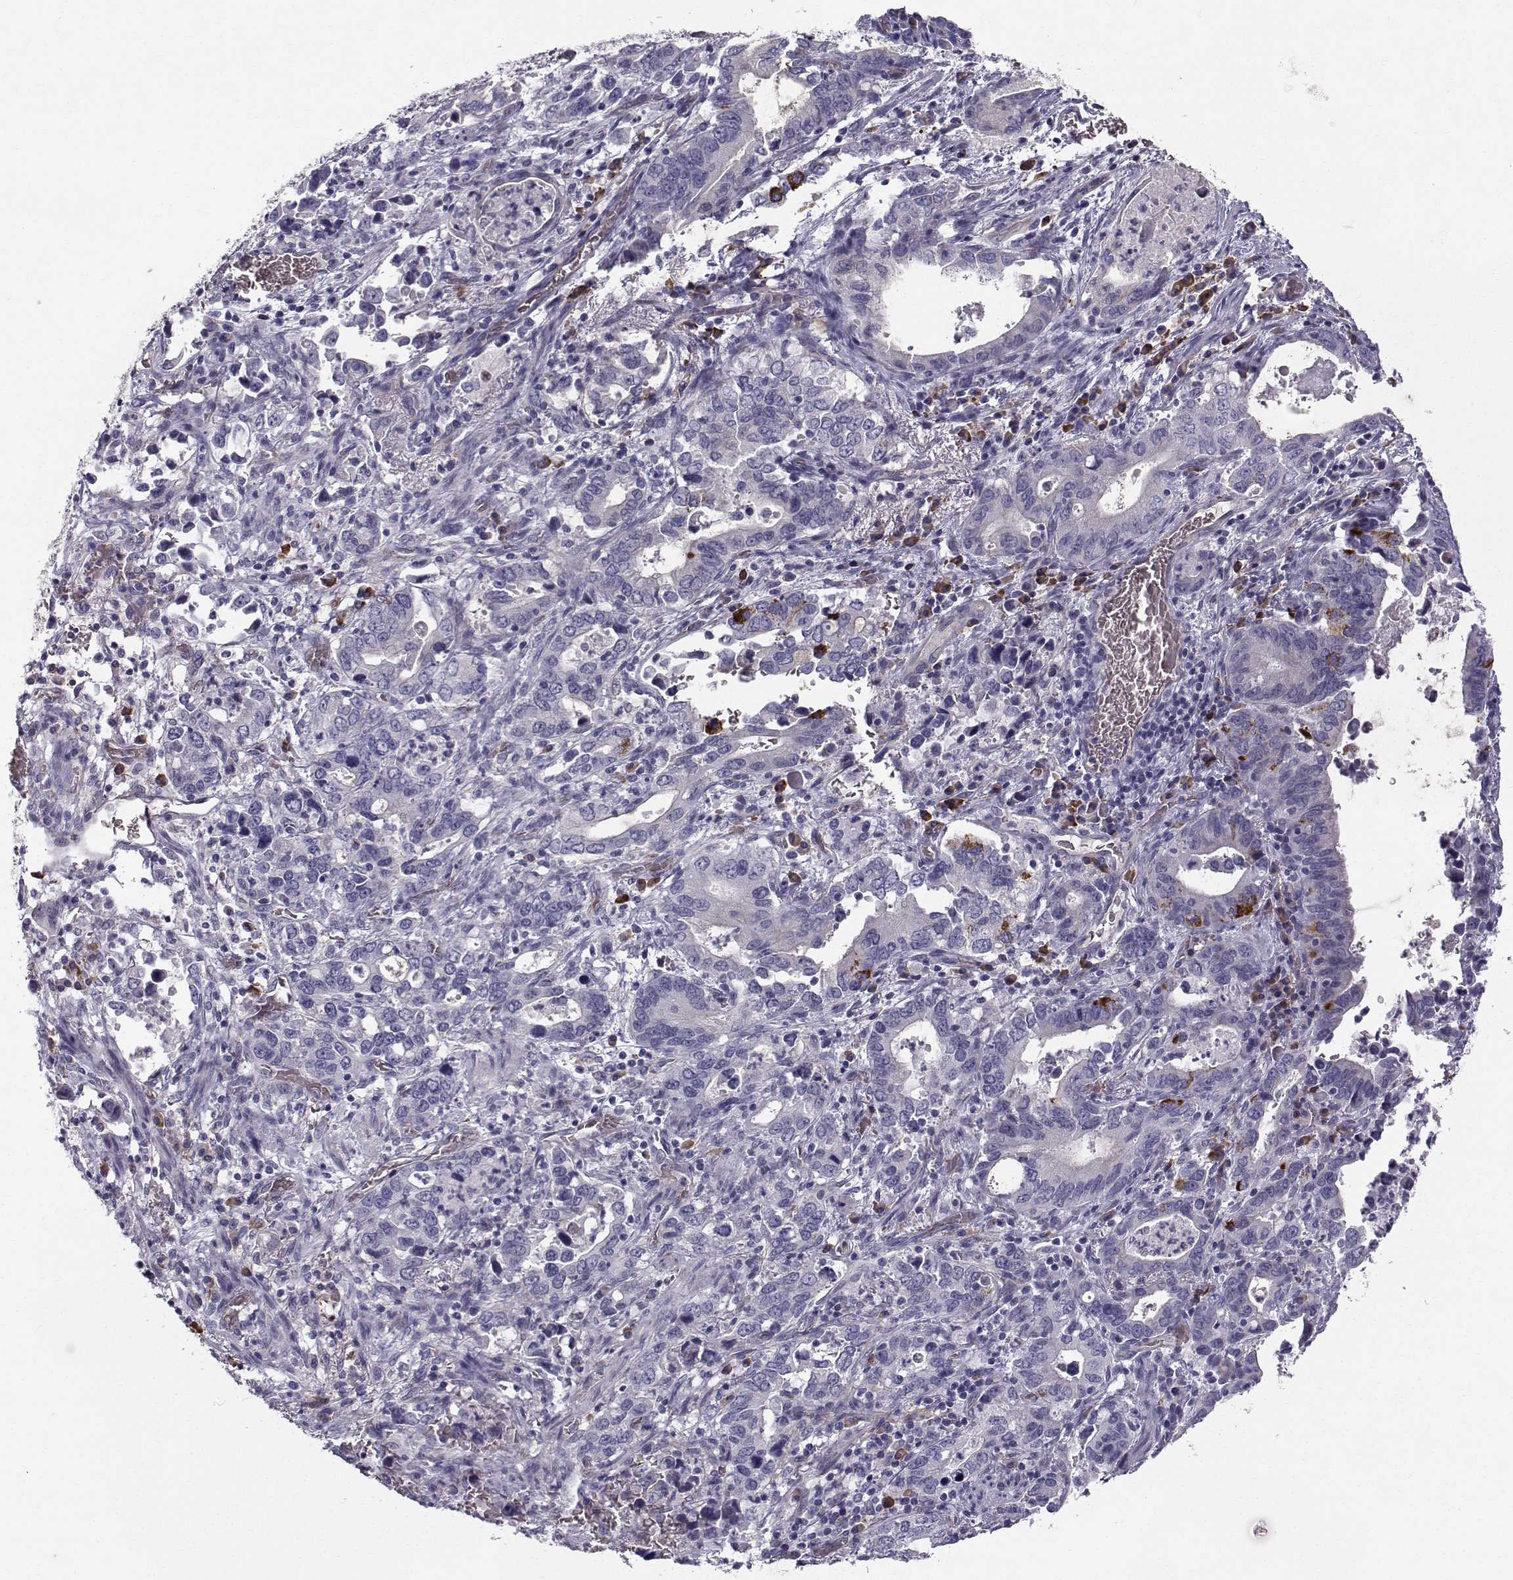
{"staining": {"intensity": "strong", "quantity": "<25%", "location": "cytoplasmic/membranous"}, "tissue": "stomach cancer", "cell_type": "Tumor cells", "image_type": "cancer", "snomed": [{"axis": "morphology", "description": "Adenocarcinoma, NOS"}, {"axis": "topography", "description": "Stomach, upper"}], "caption": "Stomach adenocarcinoma stained for a protein displays strong cytoplasmic/membranous positivity in tumor cells.", "gene": "QPCT", "patient": {"sex": "male", "age": 74}}